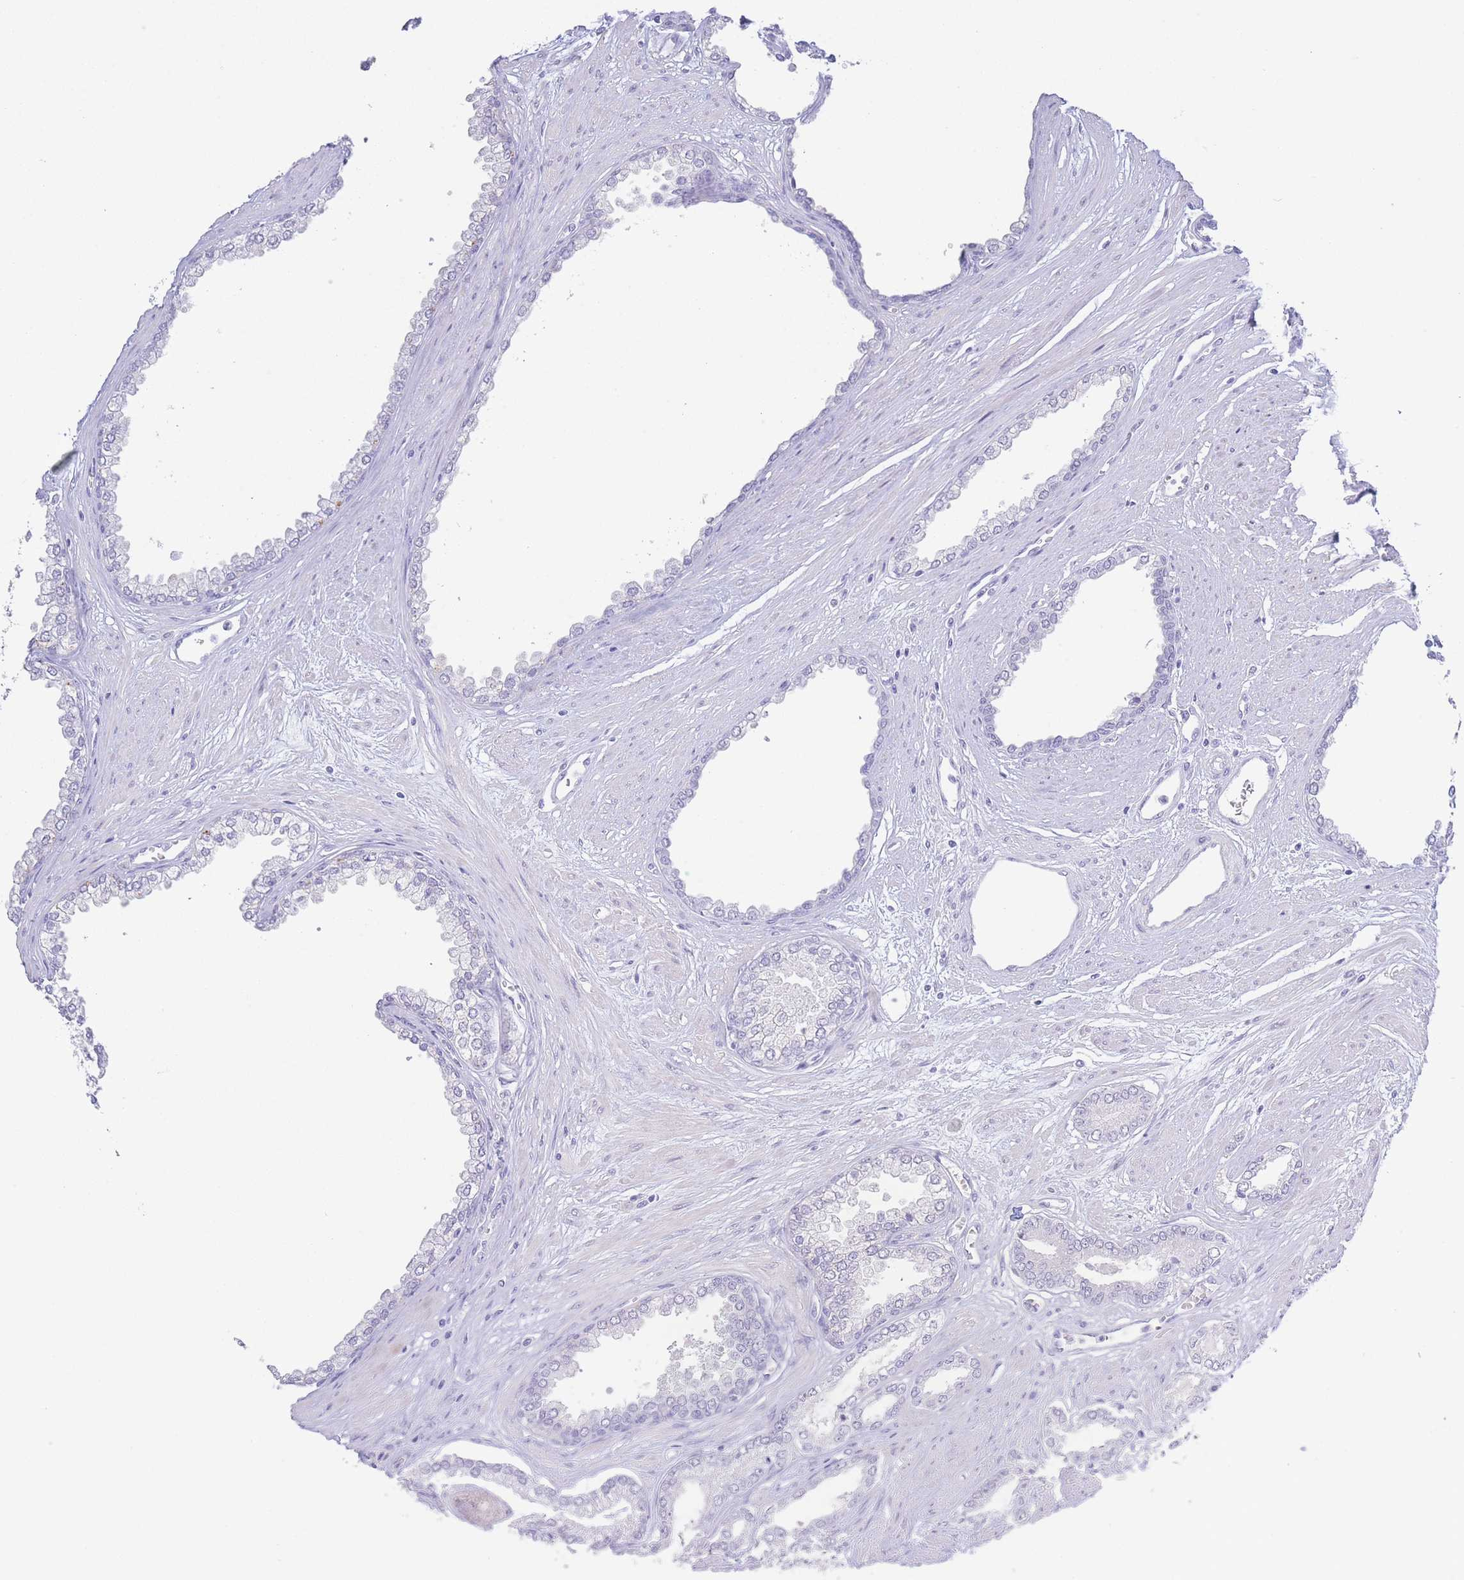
{"staining": {"intensity": "negative", "quantity": "none", "location": "none"}, "tissue": "prostate cancer", "cell_type": "Tumor cells", "image_type": "cancer", "snomed": [{"axis": "morphology", "description": "Adenocarcinoma, Low grade"}, {"axis": "topography", "description": "Prostate"}], "caption": "The micrograph displays no staining of tumor cells in prostate cancer. (Immunohistochemistry (ihc), brightfield microscopy, high magnification).", "gene": "PKLR", "patient": {"sex": "male", "age": 60}}